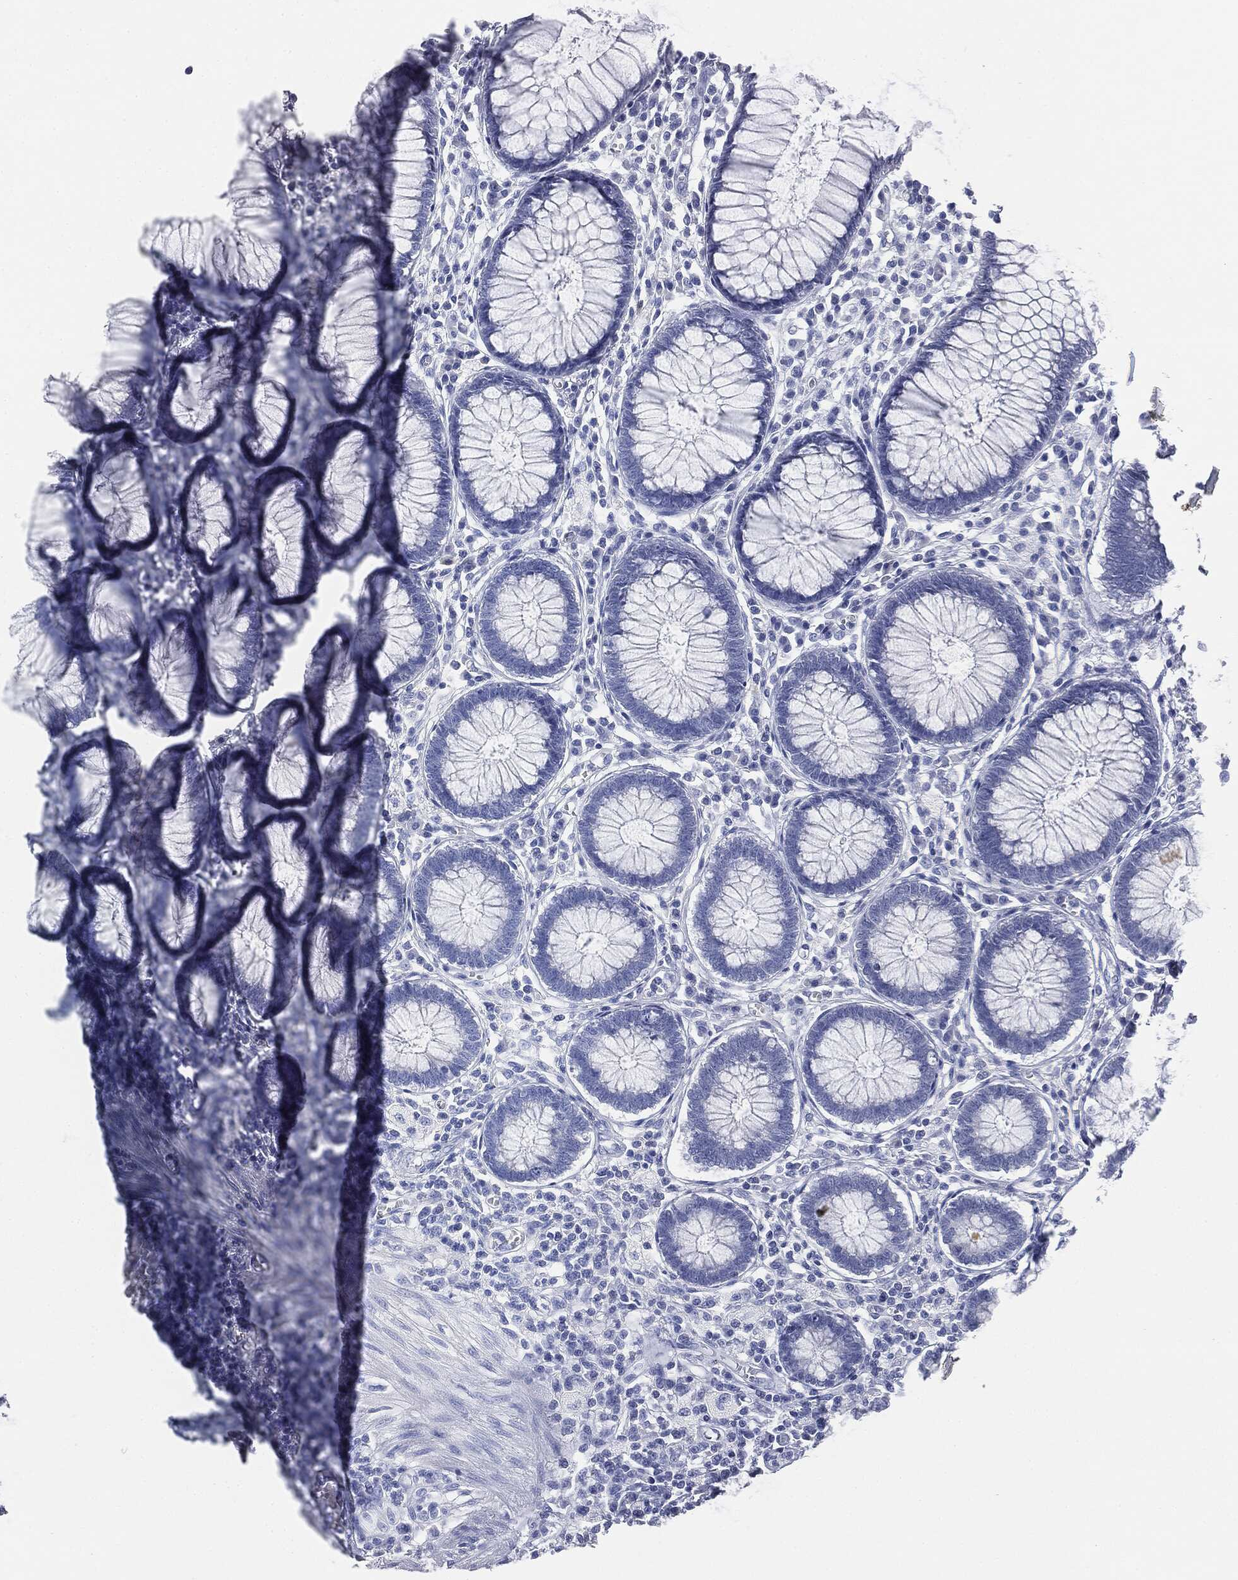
{"staining": {"intensity": "negative", "quantity": "none", "location": "none"}, "tissue": "colon", "cell_type": "Endothelial cells", "image_type": "normal", "snomed": [{"axis": "morphology", "description": "Normal tissue, NOS"}, {"axis": "topography", "description": "Colon"}], "caption": "Immunohistochemical staining of benign human colon demonstrates no significant positivity in endothelial cells.", "gene": "ATP2A1", "patient": {"sex": "male", "age": 65}}